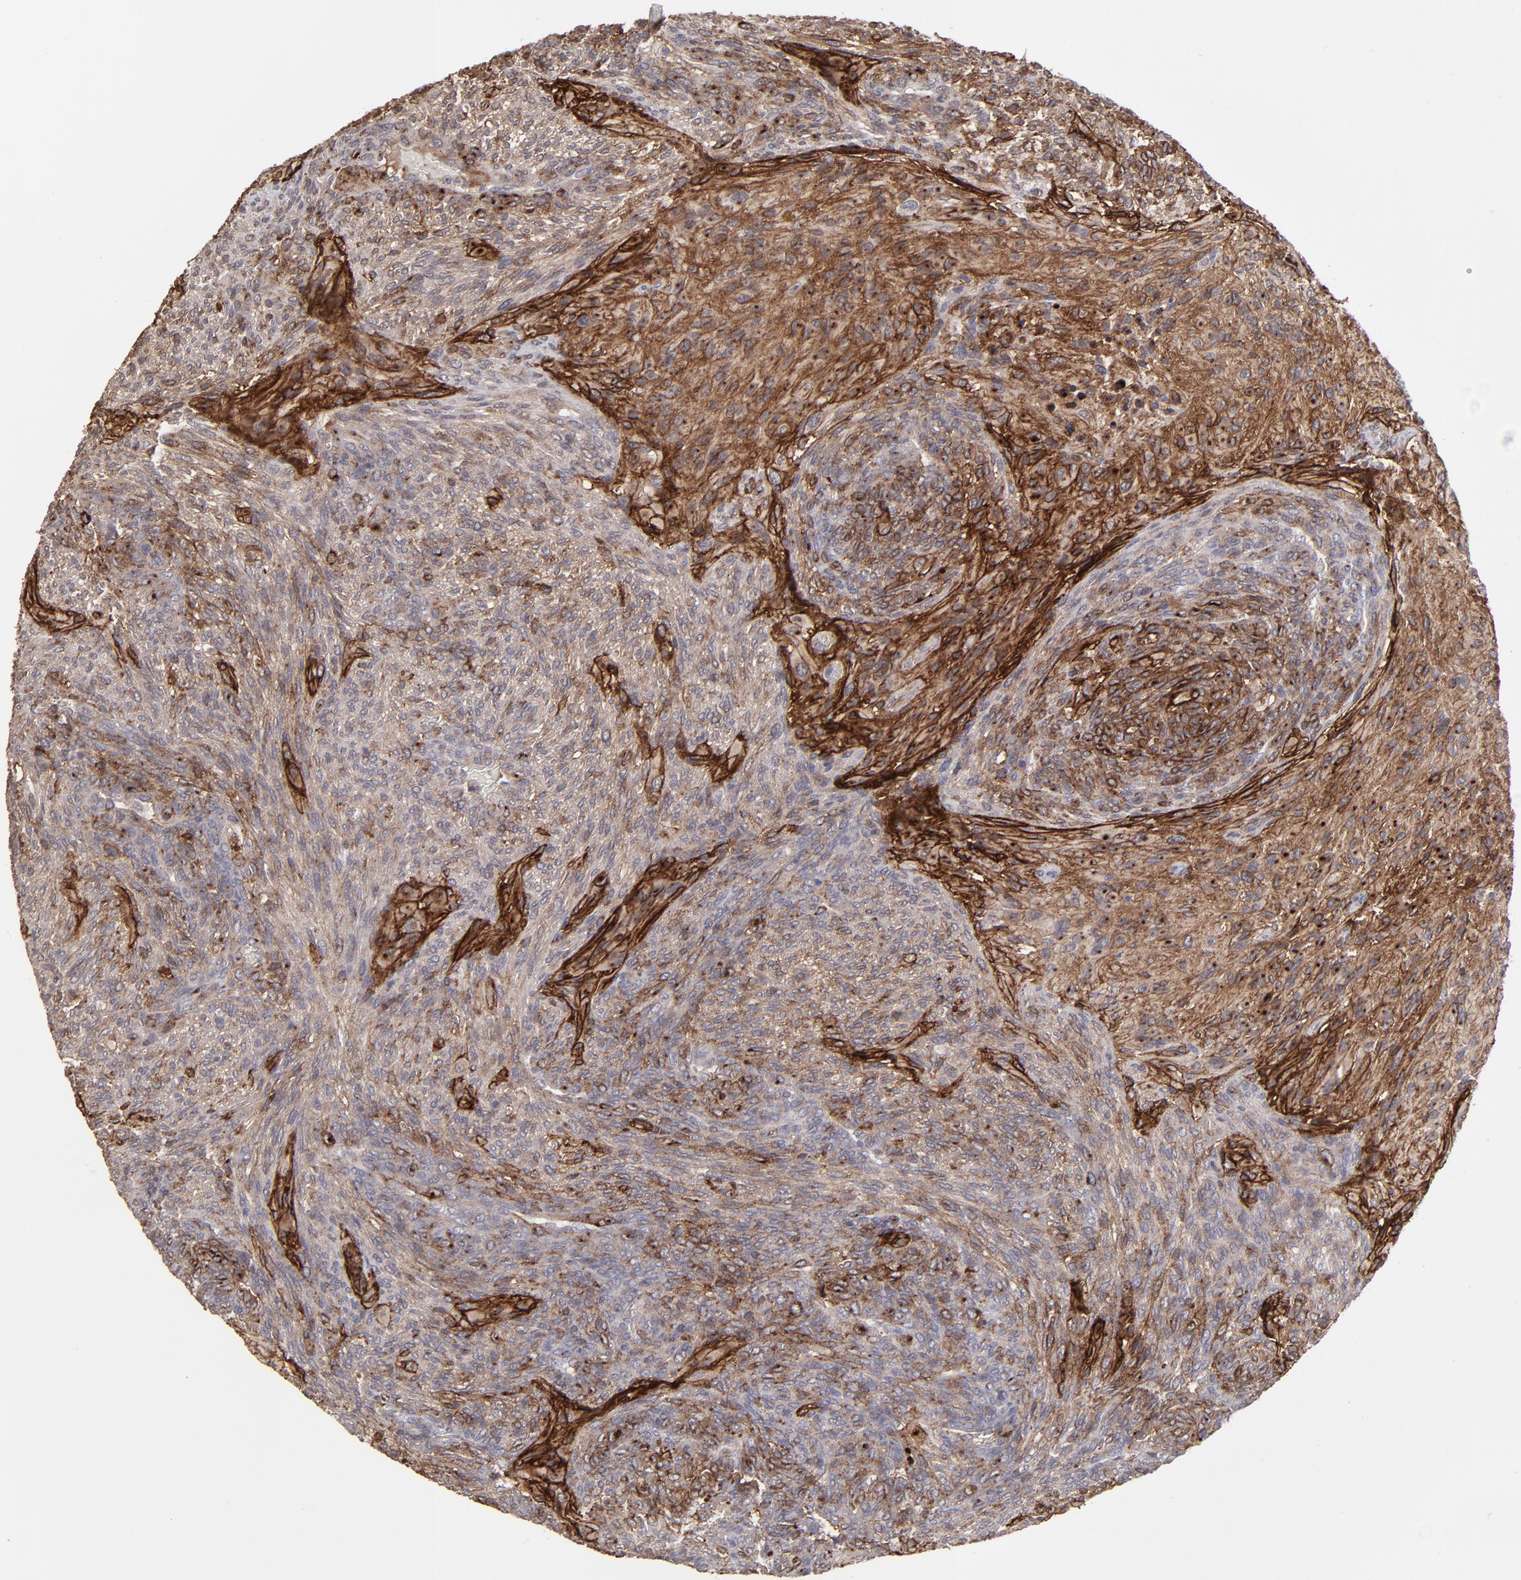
{"staining": {"intensity": "strong", "quantity": ">75%", "location": "cytoplasmic/membranous"}, "tissue": "glioma", "cell_type": "Tumor cells", "image_type": "cancer", "snomed": [{"axis": "morphology", "description": "Glioma, malignant, High grade"}, {"axis": "topography", "description": "Cerebral cortex"}], "caption": "Protein staining demonstrates strong cytoplasmic/membranous positivity in approximately >75% of tumor cells in malignant glioma (high-grade). The staining was performed using DAB (3,3'-diaminobenzidine) to visualize the protein expression in brown, while the nuclei were stained in blue with hematoxylin (Magnification: 20x).", "gene": "ITGB5", "patient": {"sex": "female", "age": 55}}